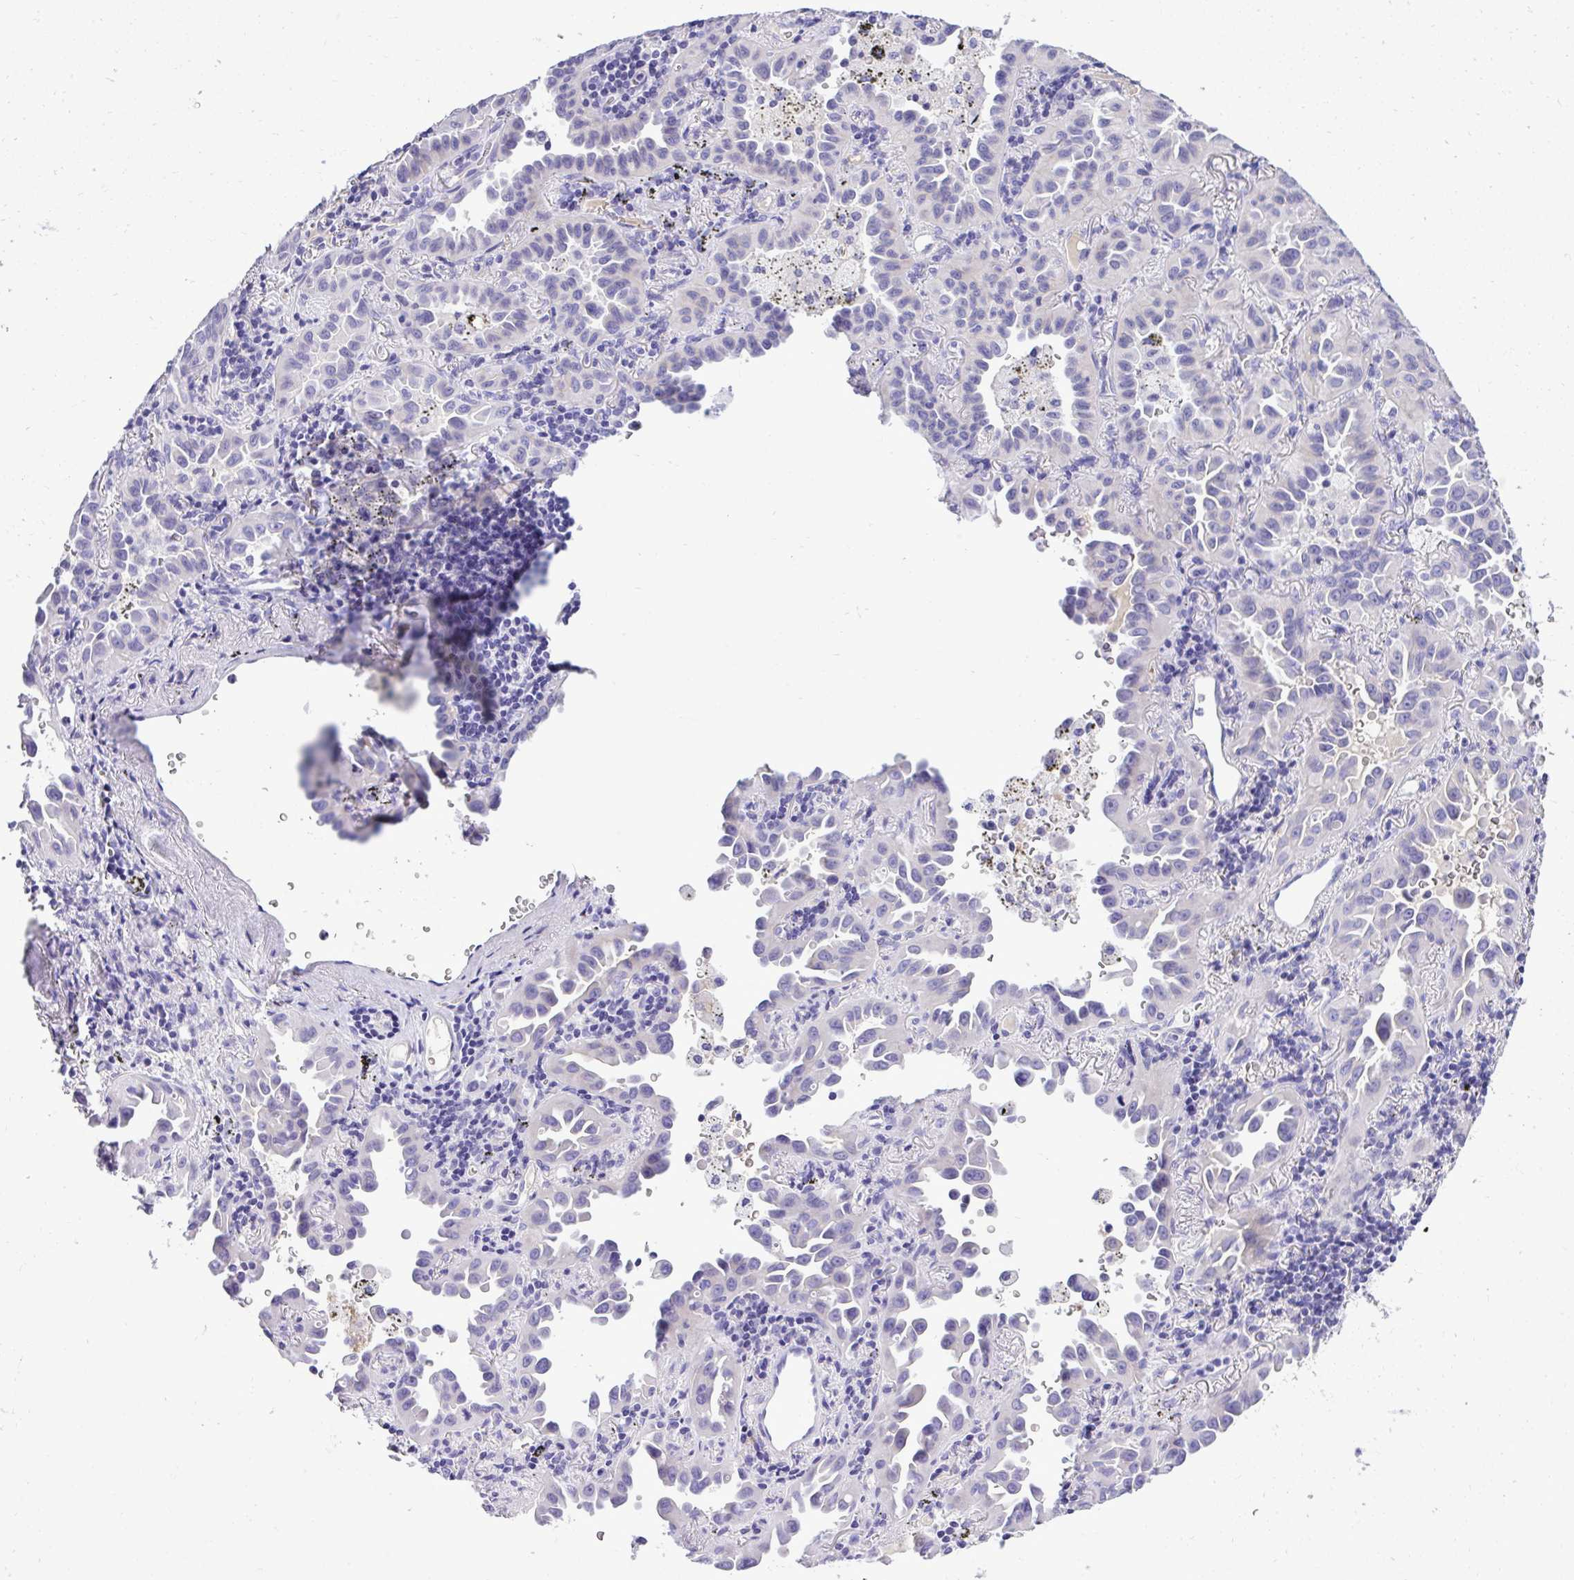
{"staining": {"intensity": "negative", "quantity": "none", "location": "none"}, "tissue": "lung cancer", "cell_type": "Tumor cells", "image_type": "cancer", "snomed": [{"axis": "morphology", "description": "Adenocarcinoma, NOS"}, {"axis": "topography", "description": "Lung"}], "caption": "Immunohistochemical staining of lung cancer (adenocarcinoma) reveals no significant positivity in tumor cells. The staining is performed using DAB (3,3'-diaminobenzidine) brown chromogen with nuclei counter-stained in using hematoxylin.", "gene": "ST6GALNAC3", "patient": {"sex": "male", "age": 68}}